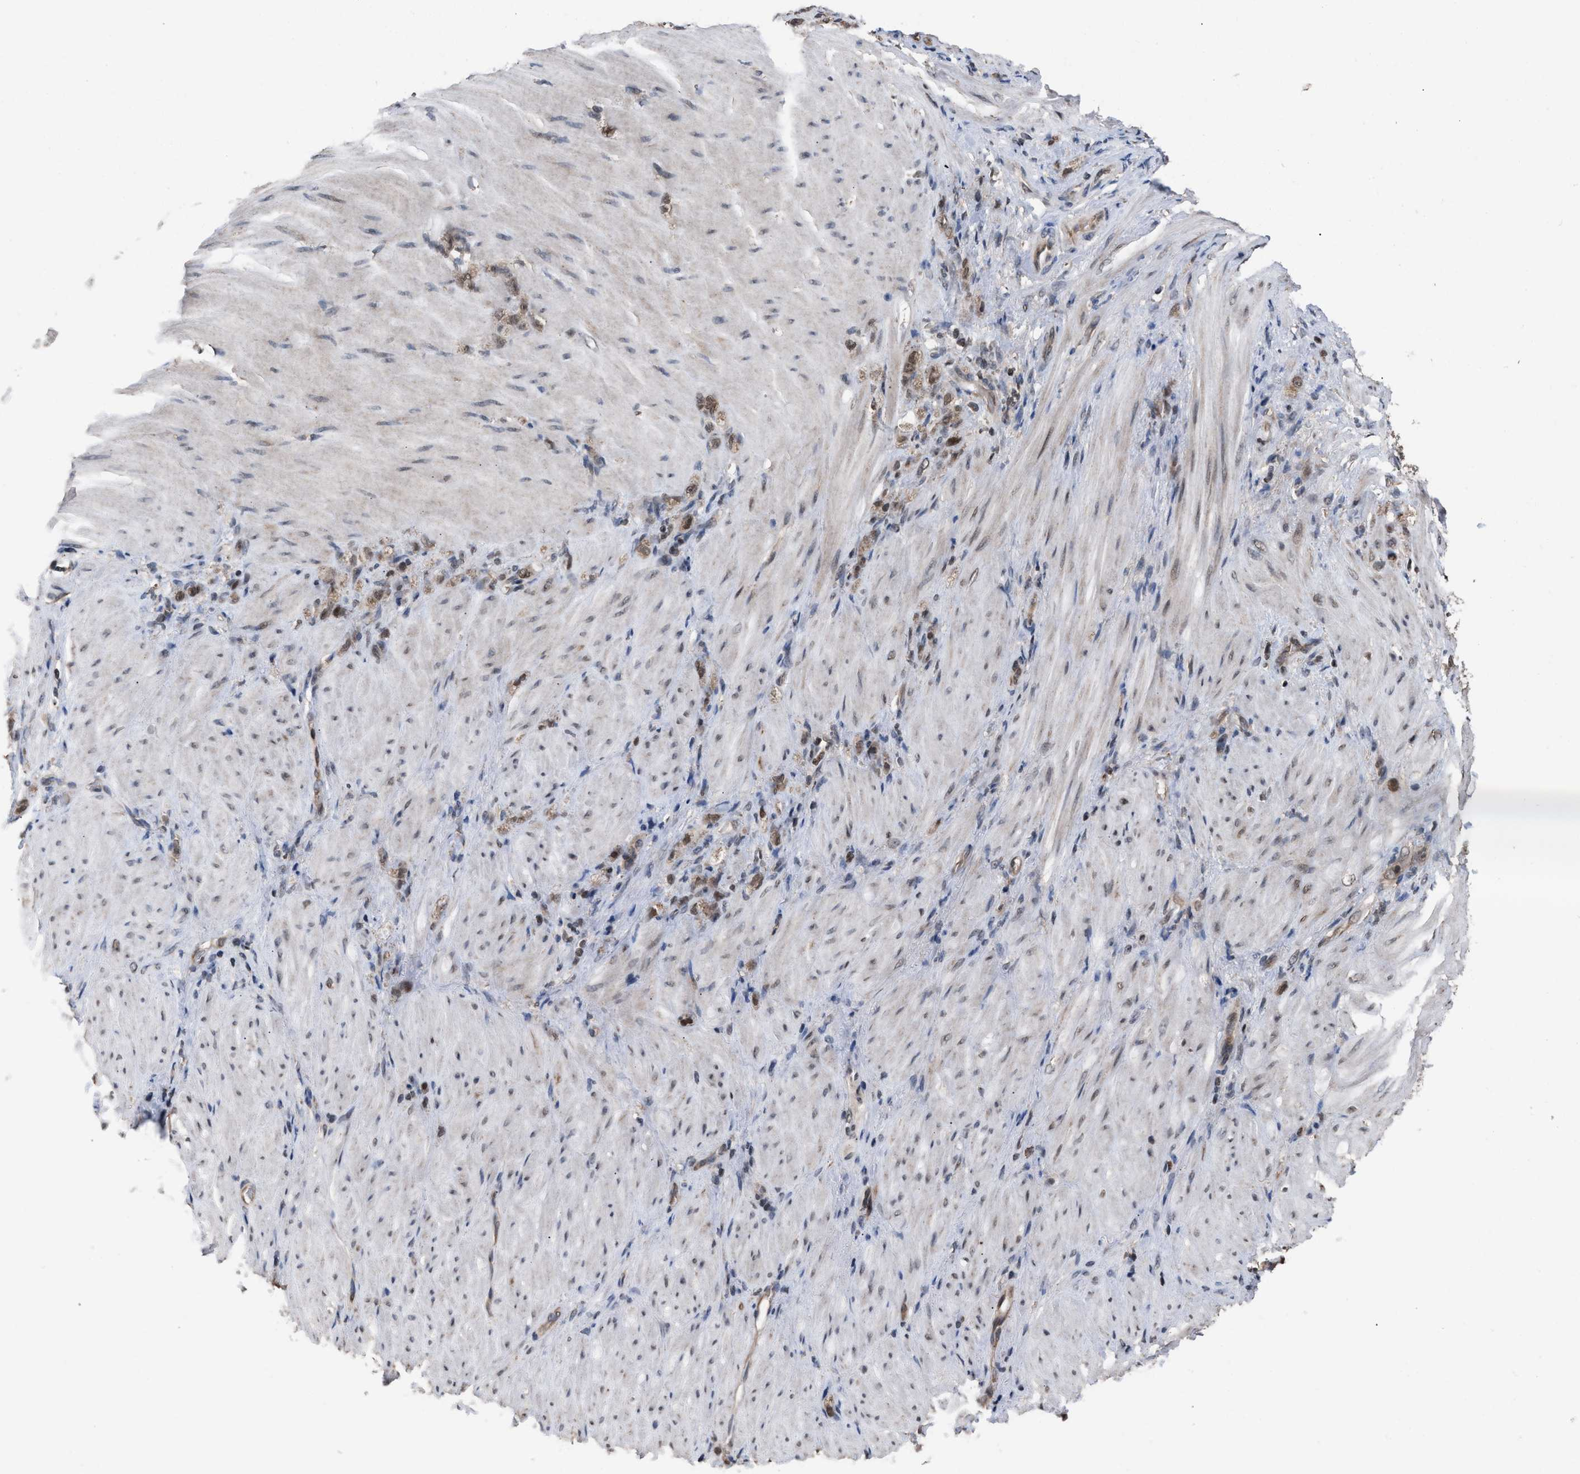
{"staining": {"intensity": "weak", "quantity": ">75%", "location": "cytoplasmic/membranous,nuclear"}, "tissue": "stomach cancer", "cell_type": "Tumor cells", "image_type": "cancer", "snomed": [{"axis": "morphology", "description": "Normal tissue, NOS"}, {"axis": "morphology", "description": "Adenocarcinoma, NOS"}, {"axis": "topography", "description": "Stomach"}], "caption": "DAB immunohistochemical staining of stomach cancer (adenocarcinoma) reveals weak cytoplasmic/membranous and nuclear protein positivity in approximately >75% of tumor cells.", "gene": "C9orf78", "patient": {"sex": "male", "age": 82}}